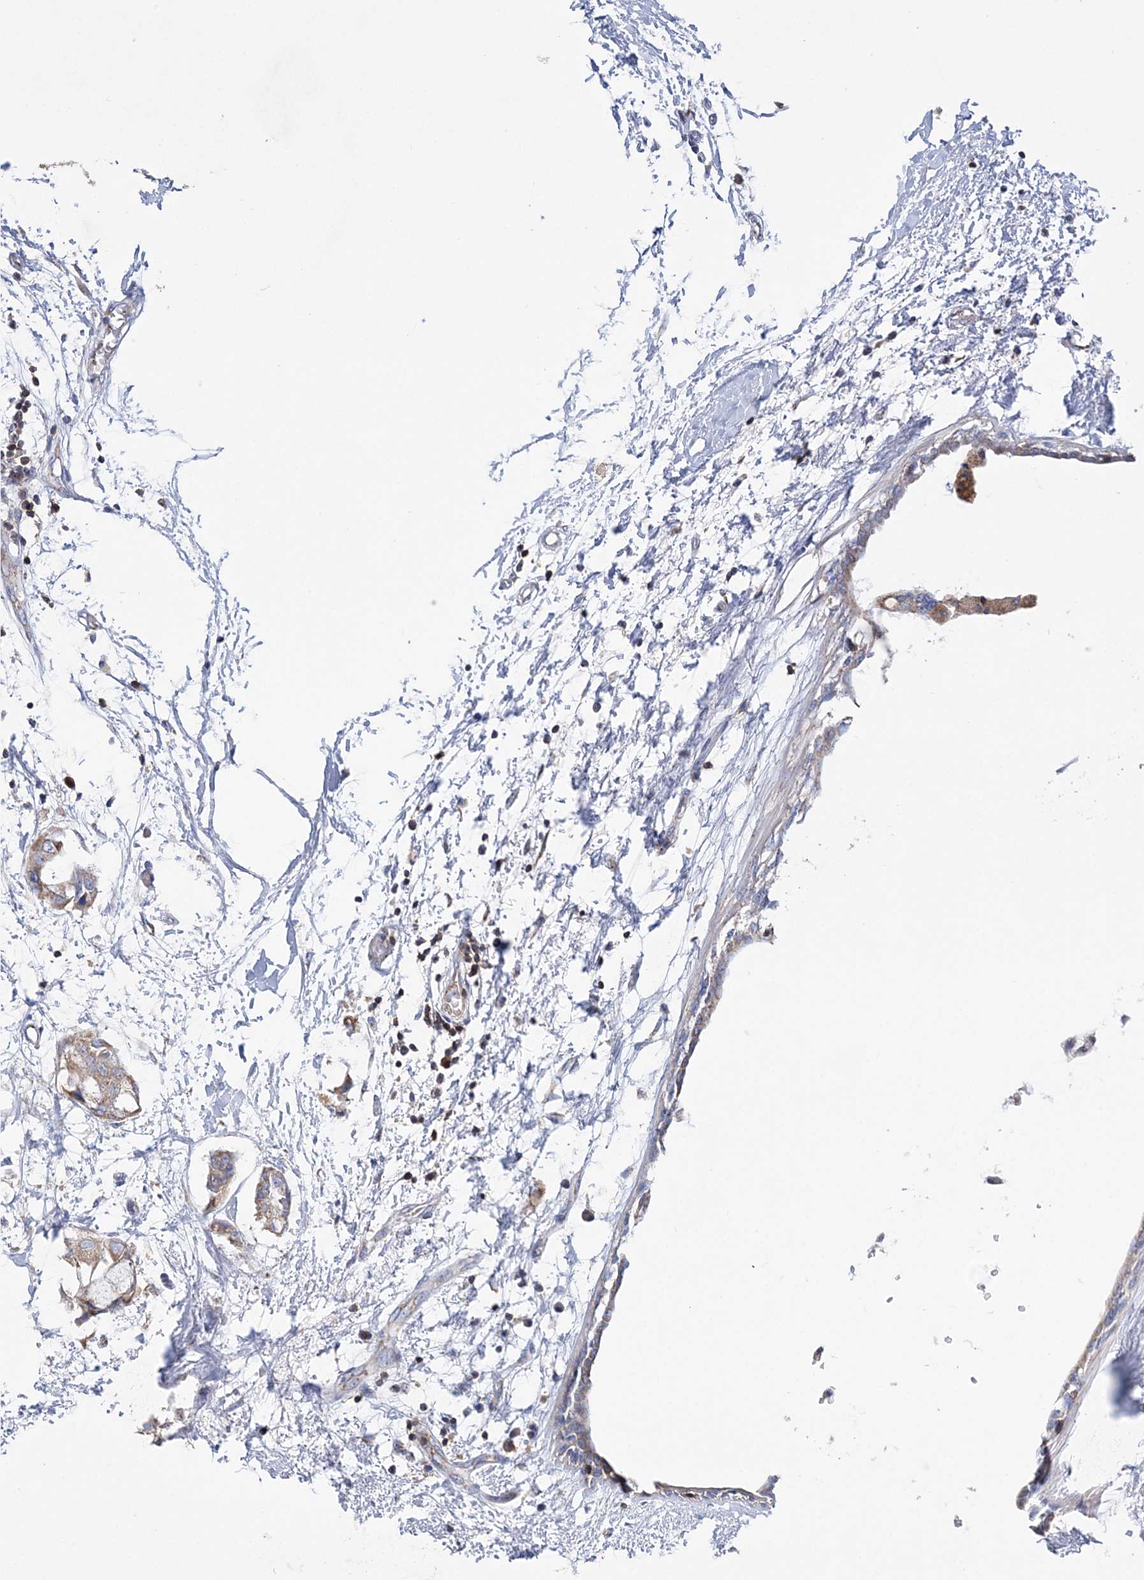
{"staining": {"intensity": "weak", "quantity": "25%-75%", "location": "cytoplasmic/membranous"}, "tissue": "breast cancer", "cell_type": "Tumor cells", "image_type": "cancer", "snomed": [{"axis": "morphology", "description": "Duct carcinoma"}, {"axis": "topography", "description": "Breast"}], "caption": "There is low levels of weak cytoplasmic/membranous expression in tumor cells of breast cancer (invasive ductal carcinoma), as demonstrated by immunohistochemical staining (brown color).", "gene": "TTC32", "patient": {"sex": "female", "age": 40}}